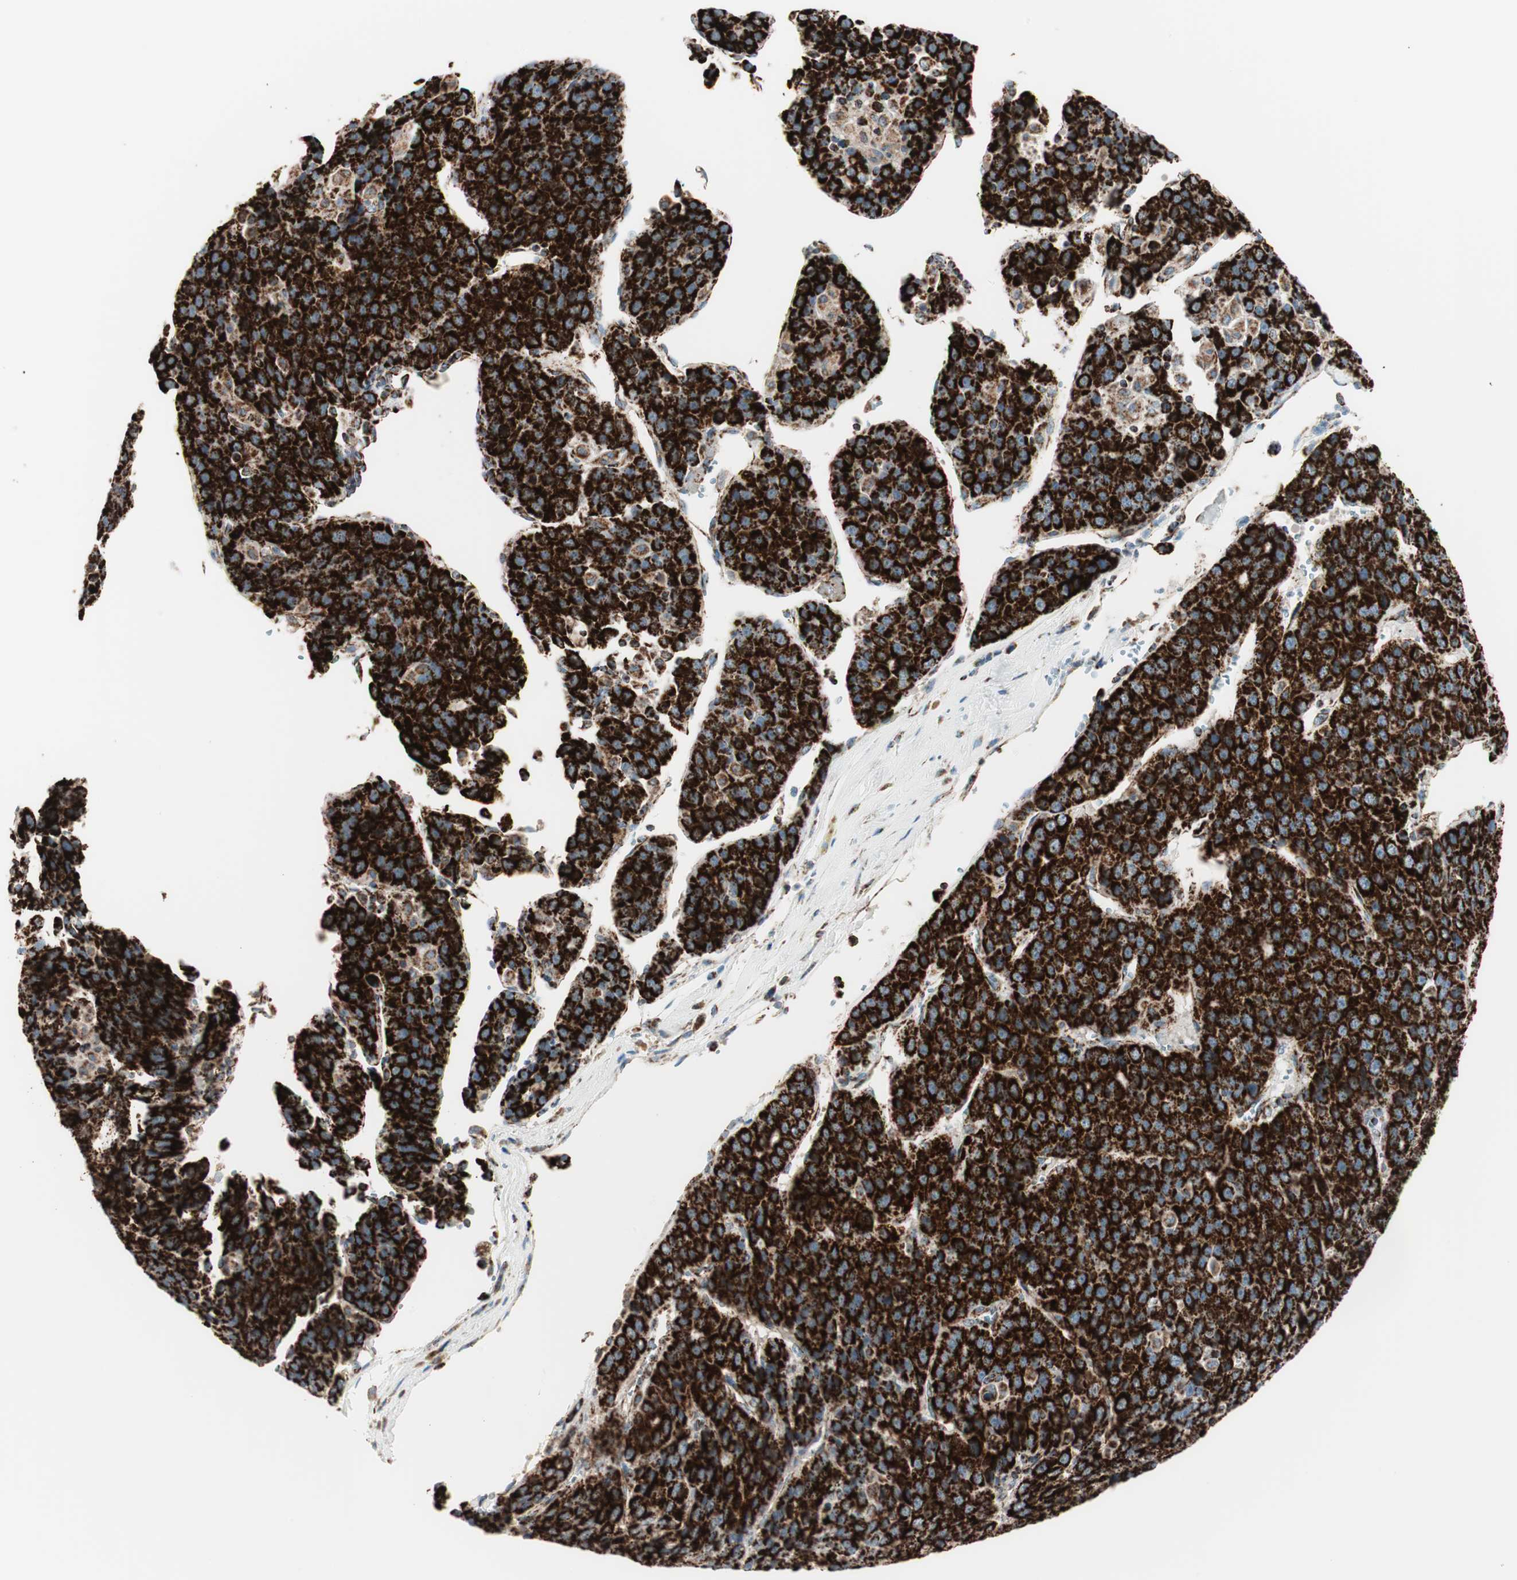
{"staining": {"intensity": "strong", "quantity": ">75%", "location": "cytoplasmic/membranous"}, "tissue": "liver cancer", "cell_type": "Tumor cells", "image_type": "cancer", "snomed": [{"axis": "morphology", "description": "Carcinoma, Hepatocellular, NOS"}, {"axis": "topography", "description": "Liver"}], "caption": "IHC image of neoplastic tissue: liver cancer (hepatocellular carcinoma) stained using immunohistochemistry displays high levels of strong protein expression localized specifically in the cytoplasmic/membranous of tumor cells, appearing as a cytoplasmic/membranous brown color.", "gene": "TOMM20", "patient": {"sex": "female", "age": 53}}